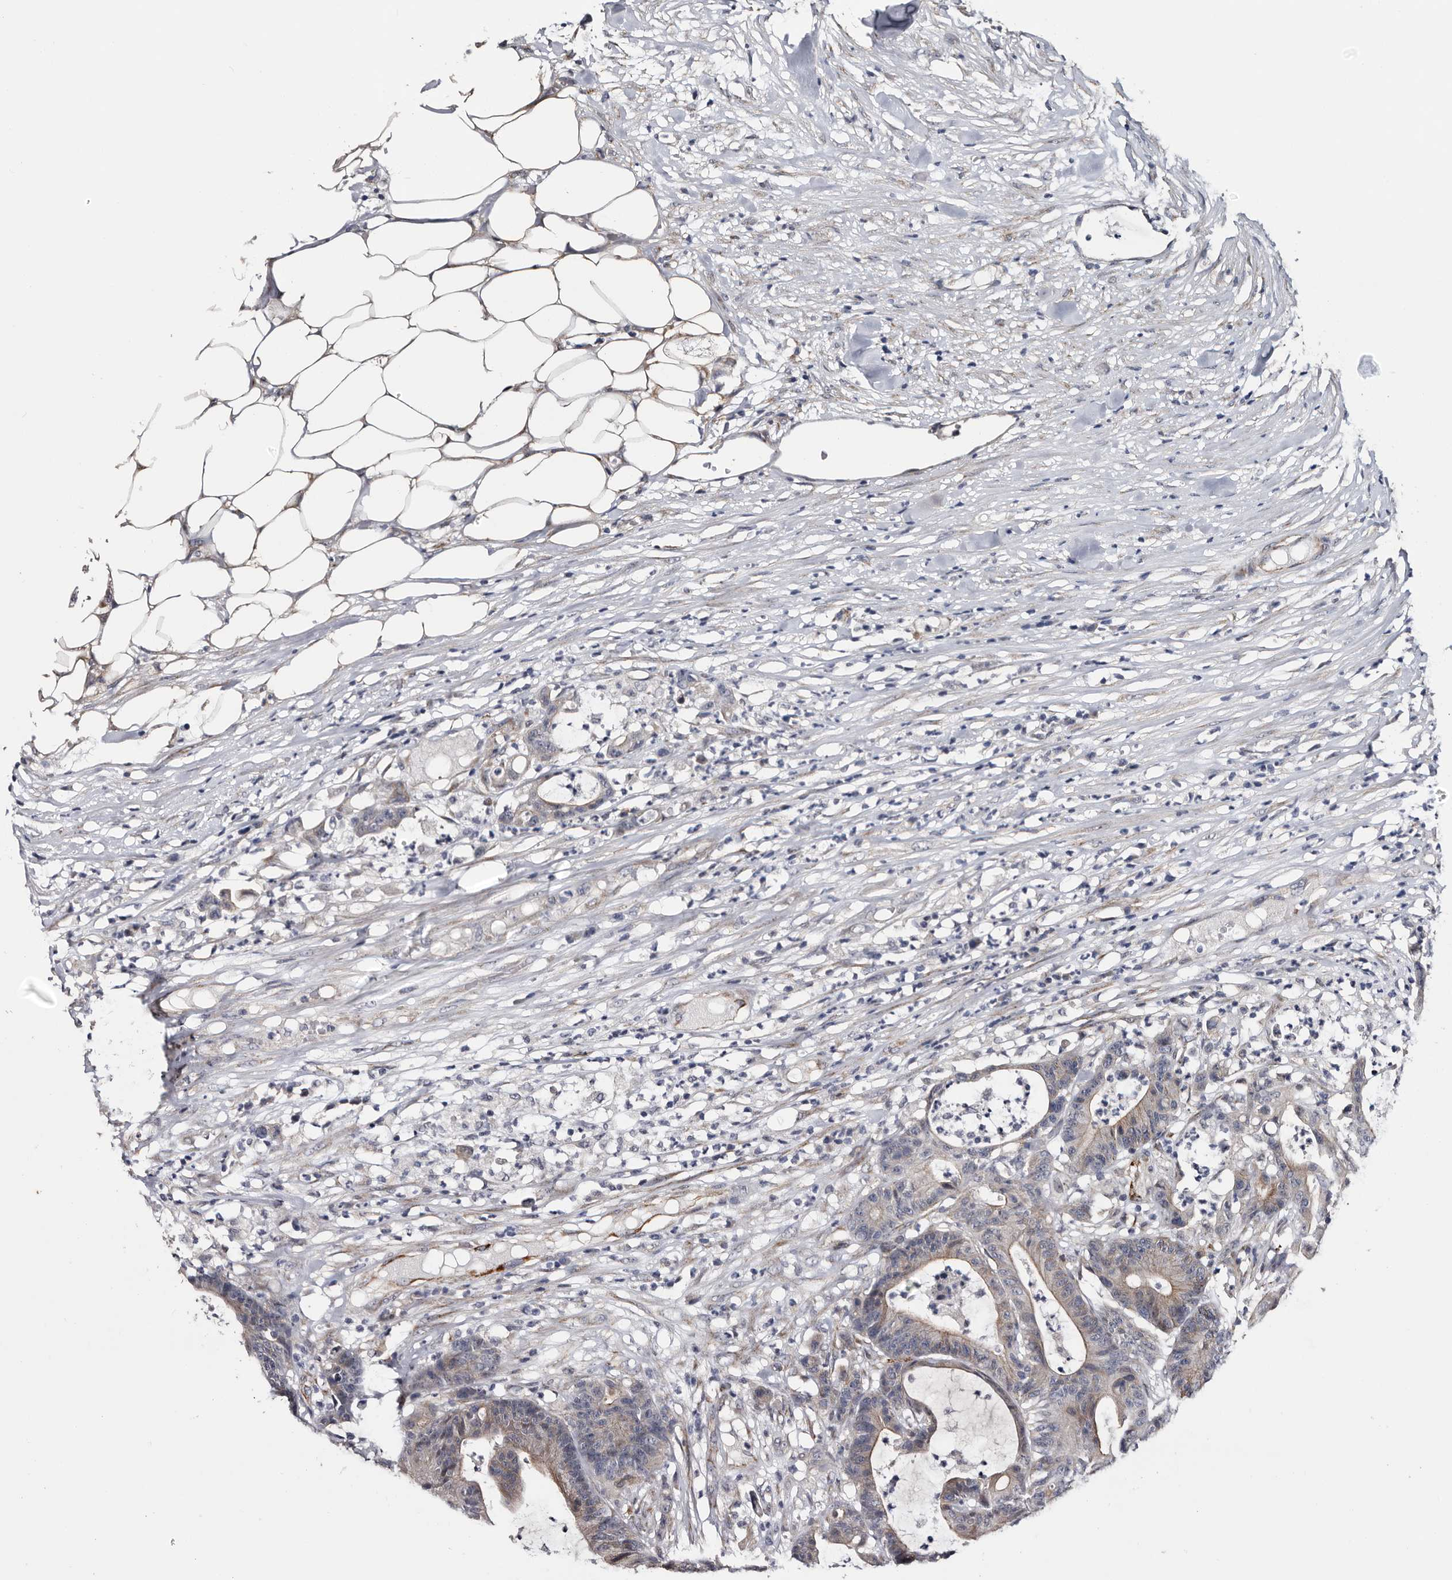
{"staining": {"intensity": "weak", "quantity": "<25%", "location": "cytoplasmic/membranous"}, "tissue": "colorectal cancer", "cell_type": "Tumor cells", "image_type": "cancer", "snomed": [{"axis": "morphology", "description": "Adenocarcinoma, NOS"}, {"axis": "topography", "description": "Colon"}], "caption": "The image exhibits no staining of tumor cells in colorectal adenocarcinoma.", "gene": "ARMCX2", "patient": {"sex": "female", "age": 84}}